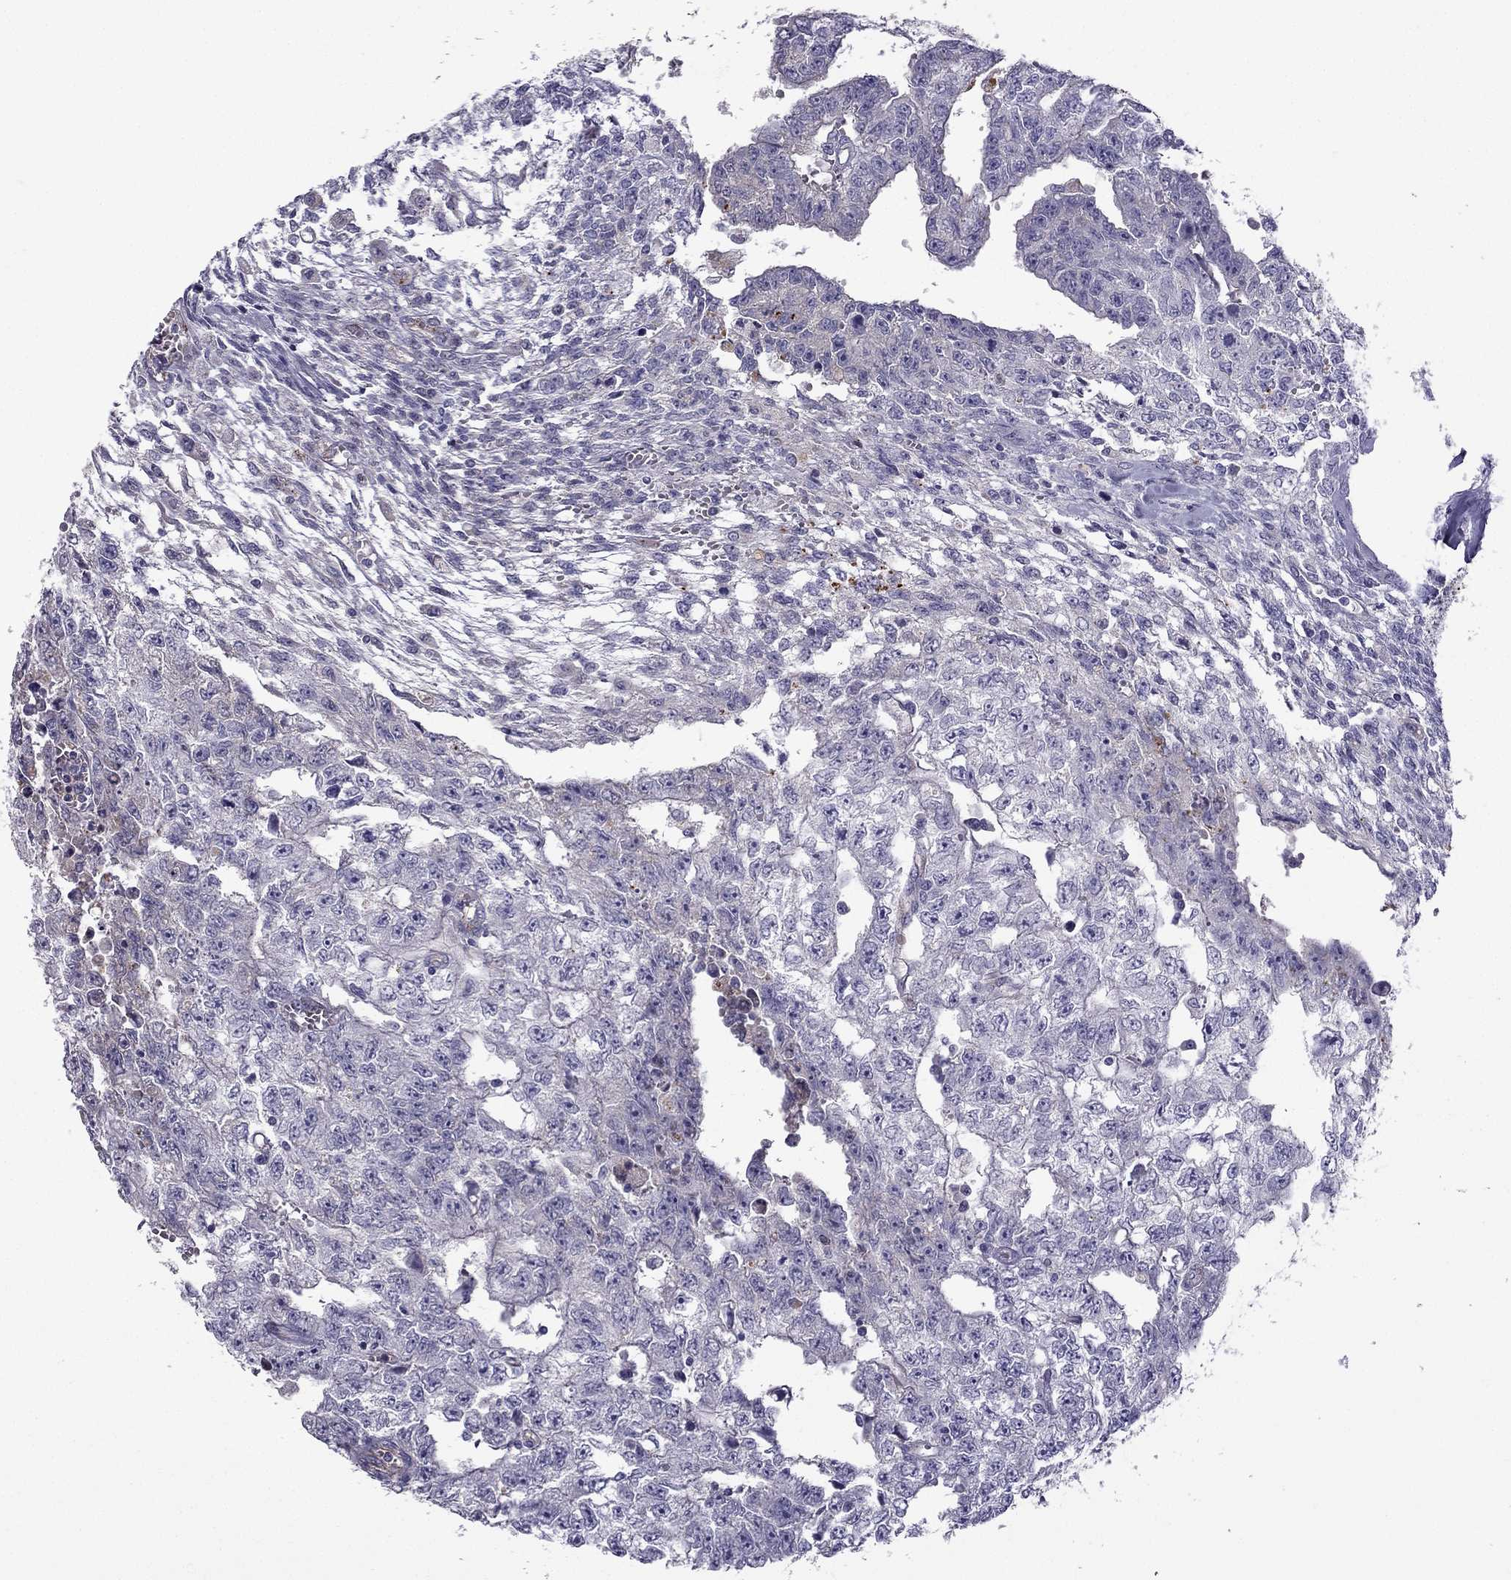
{"staining": {"intensity": "negative", "quantity": "none", "location": "none"}, "tissue": "testis cancer", "cell_type": "Tumor cells", "image_type": "cancer", "snomed": [{"axis": "morphology", "description": "Carcinoma, Embryonal, NOS"}, {"axis": "morphology", "description": "Teratoma, malignant, NOS"}, {"axis": "topography", "description": "Testis"}], "caption": "This is an immunohistochemistry (IHC) histopathology image of teratoma (malignant) (testis). There is no positivity in tumor cells.", "gene": "STOML3", "patient": {"sex": "male", "age": 24}}